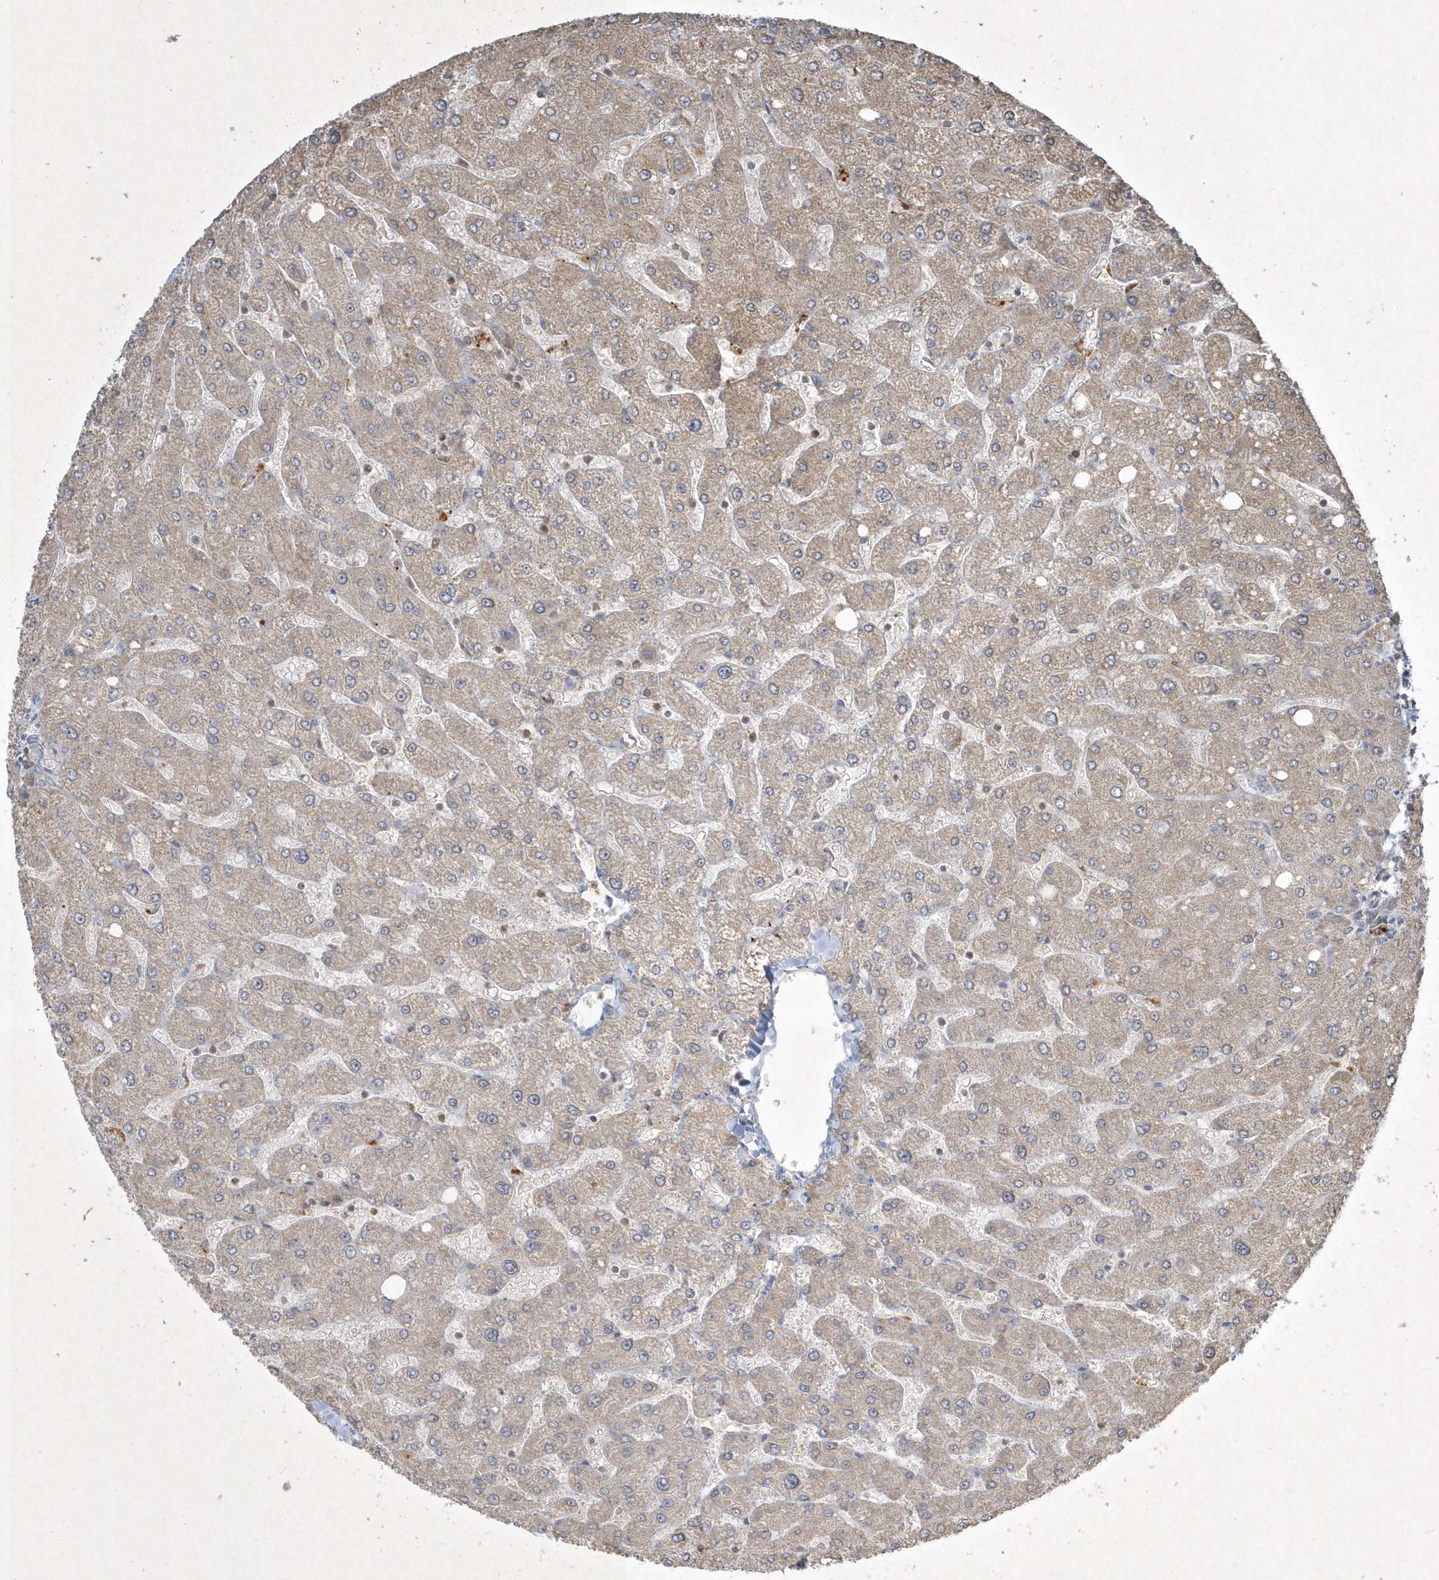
{"staining": {"intensity": "weak", "quantity": ">75%", "location": "cytoplasmic/membranous"}, "tissue": "liver", "cell_type": "Cholangiocytes", "image_type": "normal", "snomed": [{"axis": "morphology", "description": "Normal tissue, NOS"}, {"axis": "topography", "description": "Liver"}], "caption": "IHC staining of unremarkable liver, which shows low levels of weak cytoplasmic/membranous staining in about >75% of cholangiocytes indicating weak cytoplasmic/membranous protein positivity. The staining was performed using DAB (brown) for protein detection and nuclei were counterstained in hematoxylin (blue).", "gene": "PLTP", "patient": {"sex": "male", "age": 55}}